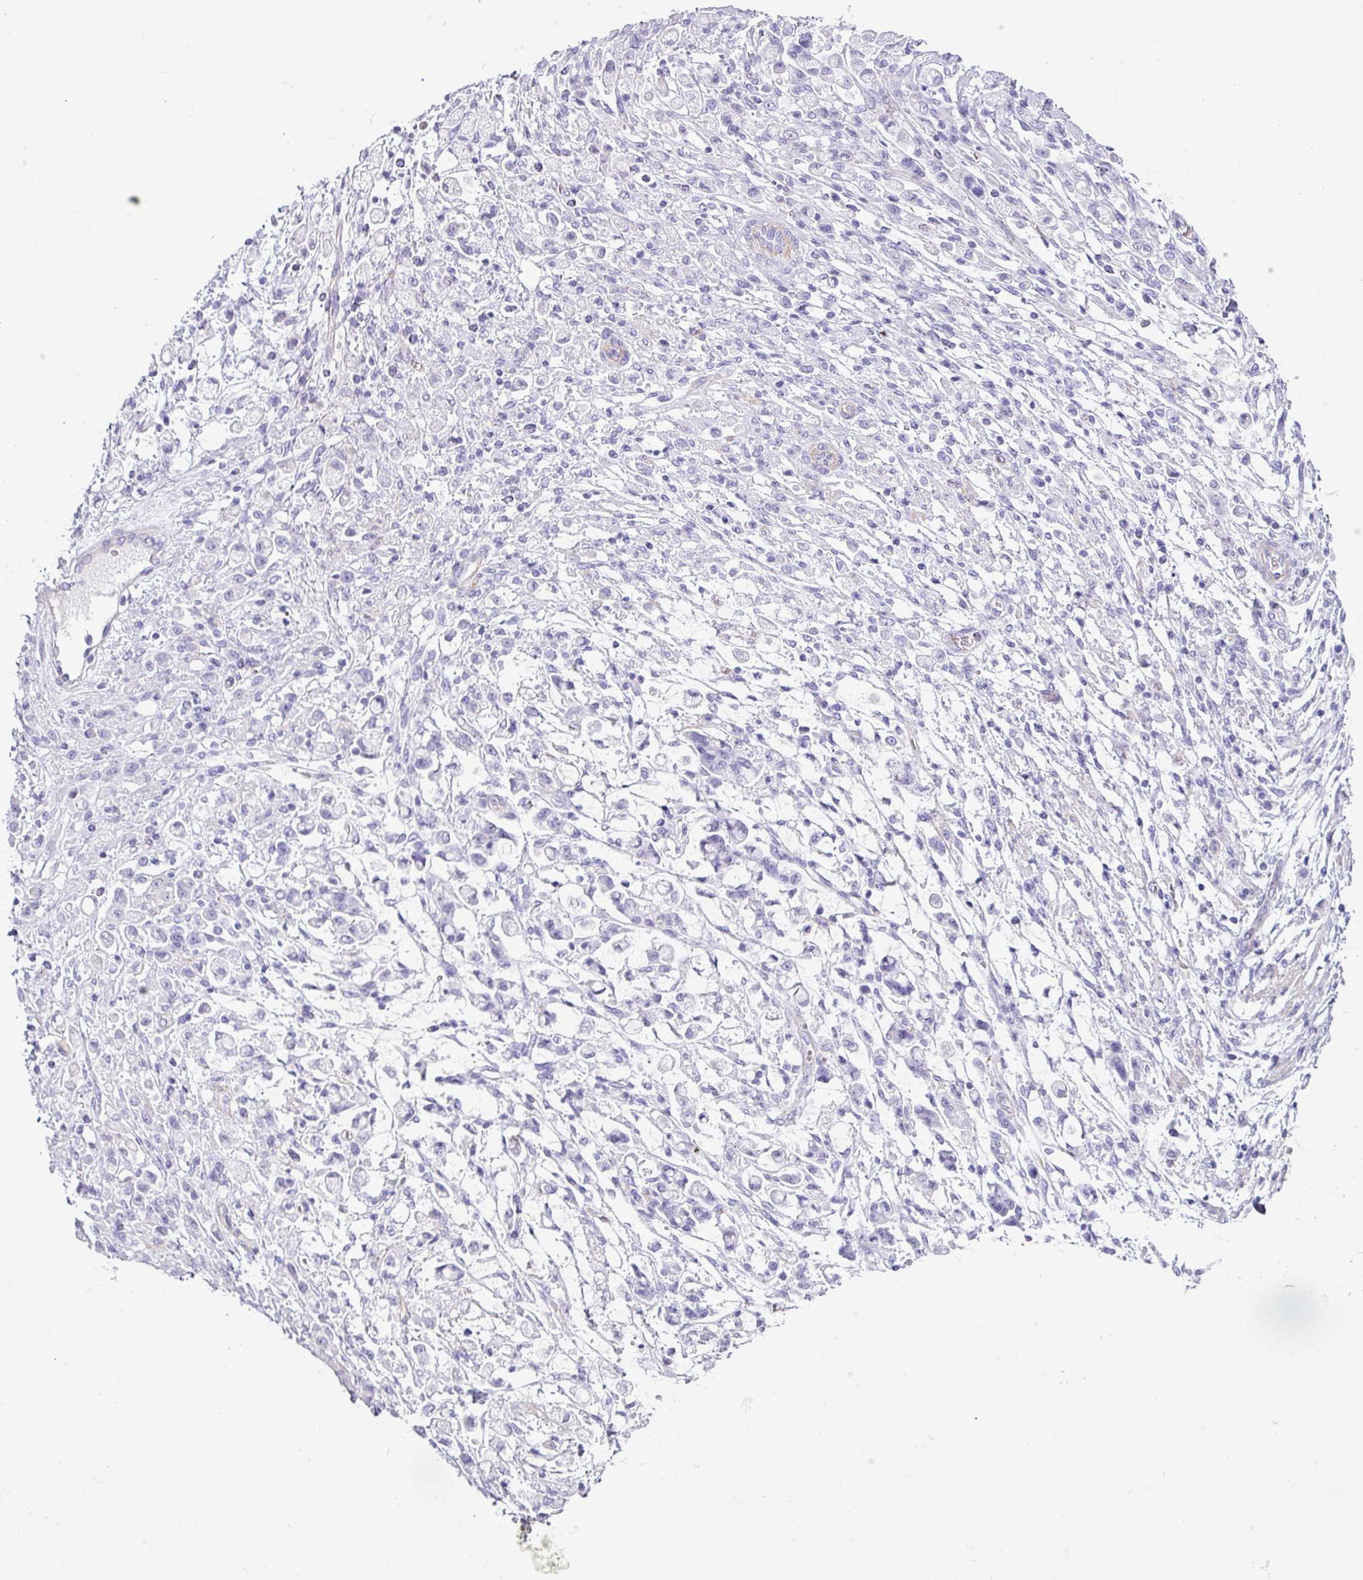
{"staining": {"intensity": "negative", "quantity": "none", "location": "none"}, "tissue": "stomach cancer", "cell_type": "Tumor cells", "image_type": "cancer", "snomed": [{"axis": "morphology", "description": "Adenocarcinoma, NOS"}, {"axis": "topography", "description": "Stomach"}], "caption": "An immunohistochemistry histopathology image of adenocarcinoma (stomach) is shown. There is no staining in tumor cells of adenocarcinoma (stomach). (Brightfield microscopy of DAB IHC at high magnification).", "gene": "VCX2", "patient": {"sex": "female", "age": 60}}